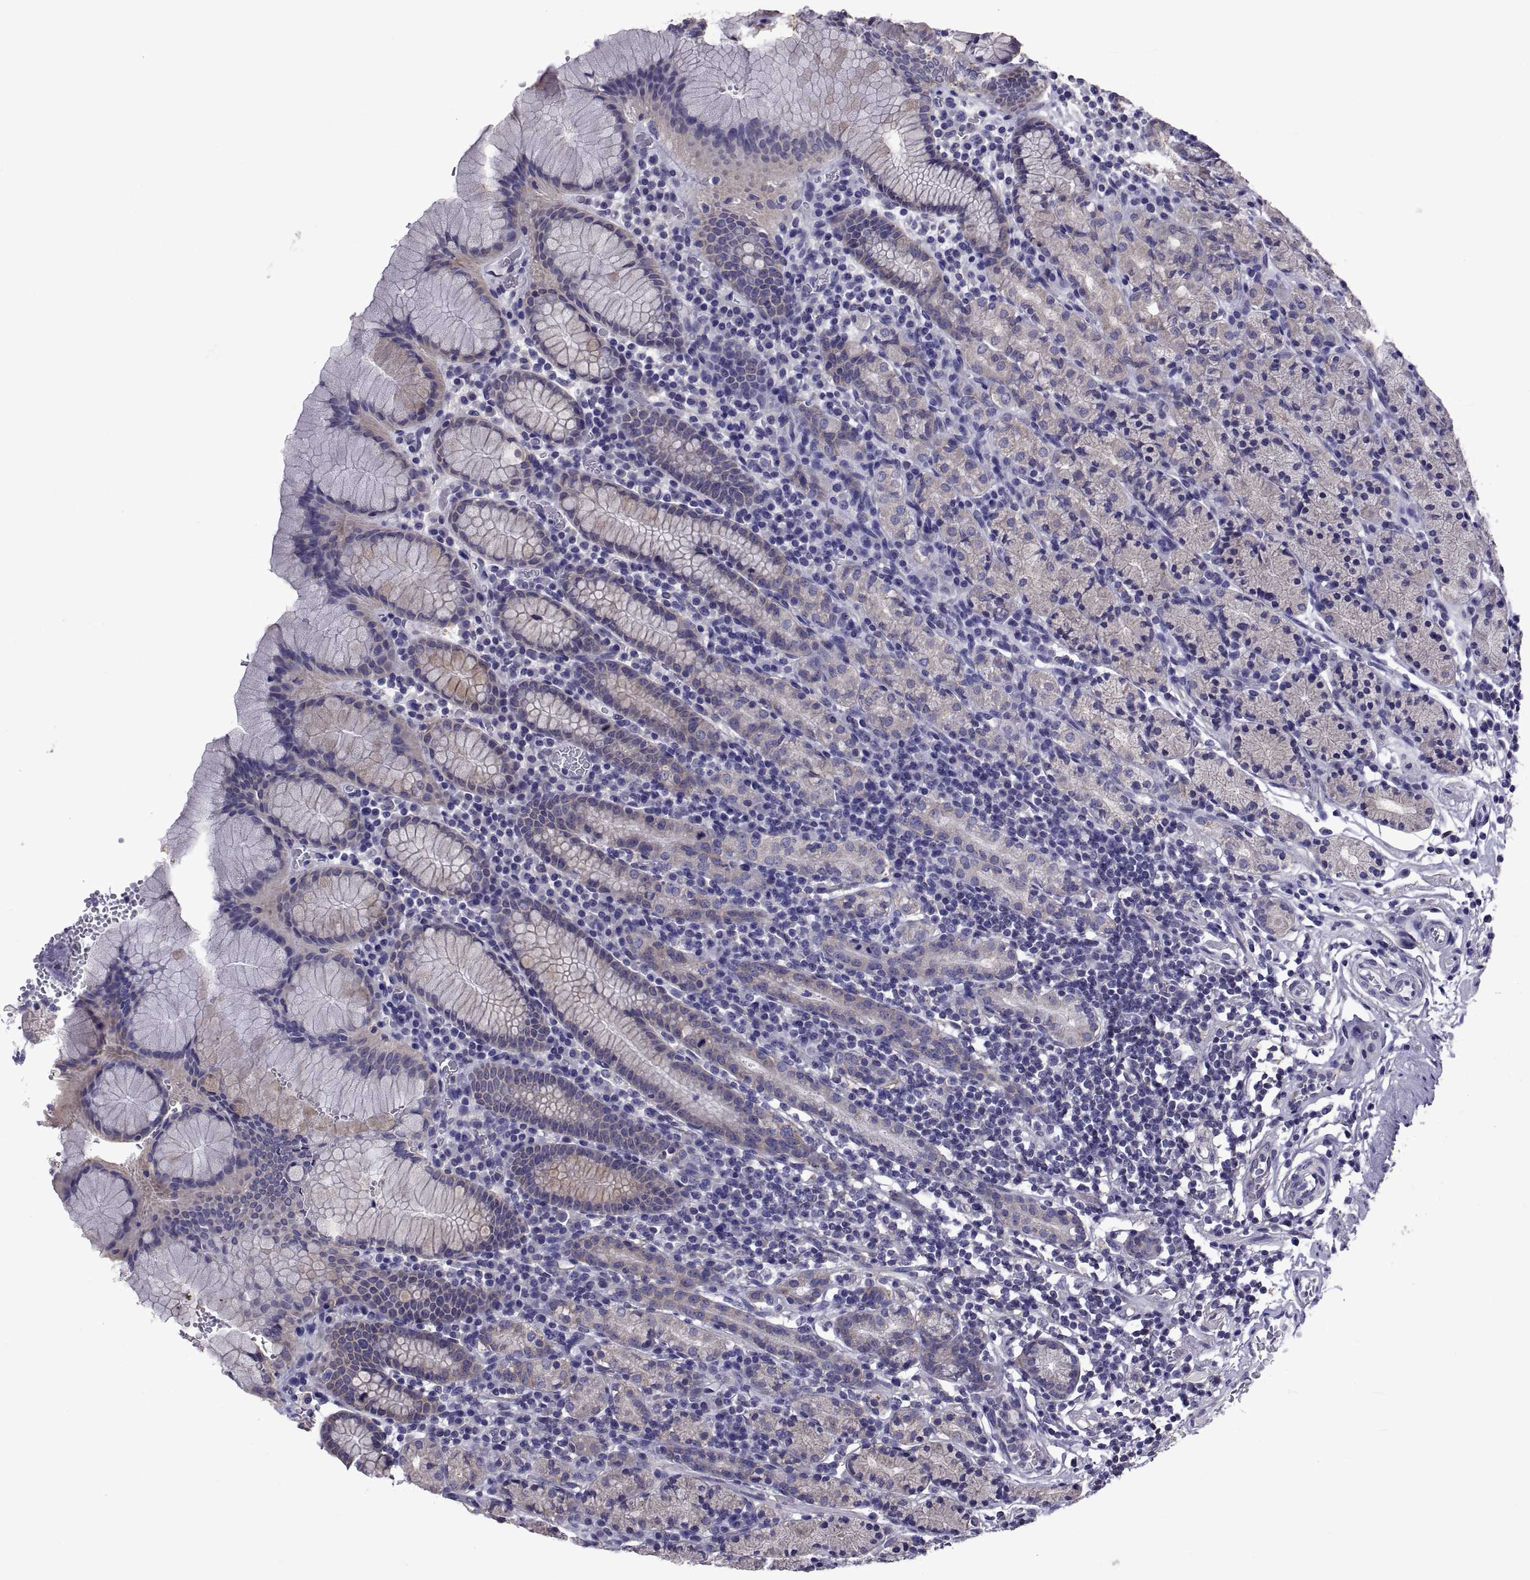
{"staining": {"intensity": "negative", "quantity": "none", "location": "none"}, "tissue": "stomach", "cell_type": "Glandular cells", "image_type": "normal", "snomed": [{"axis": "morphology", "description": "Normal tissue, NOS"}, {"axis": "topography", "description": "Stomach, upper"}, {"axis": "topography", "description": "Stomach"}], "caption": "This is an immunohistochemistry (IHC) histopathology image of benign human stomach. There is no staining in glandular cells.", "gene": "TMC3", "patient": {"sex": "male", "age": 62}}